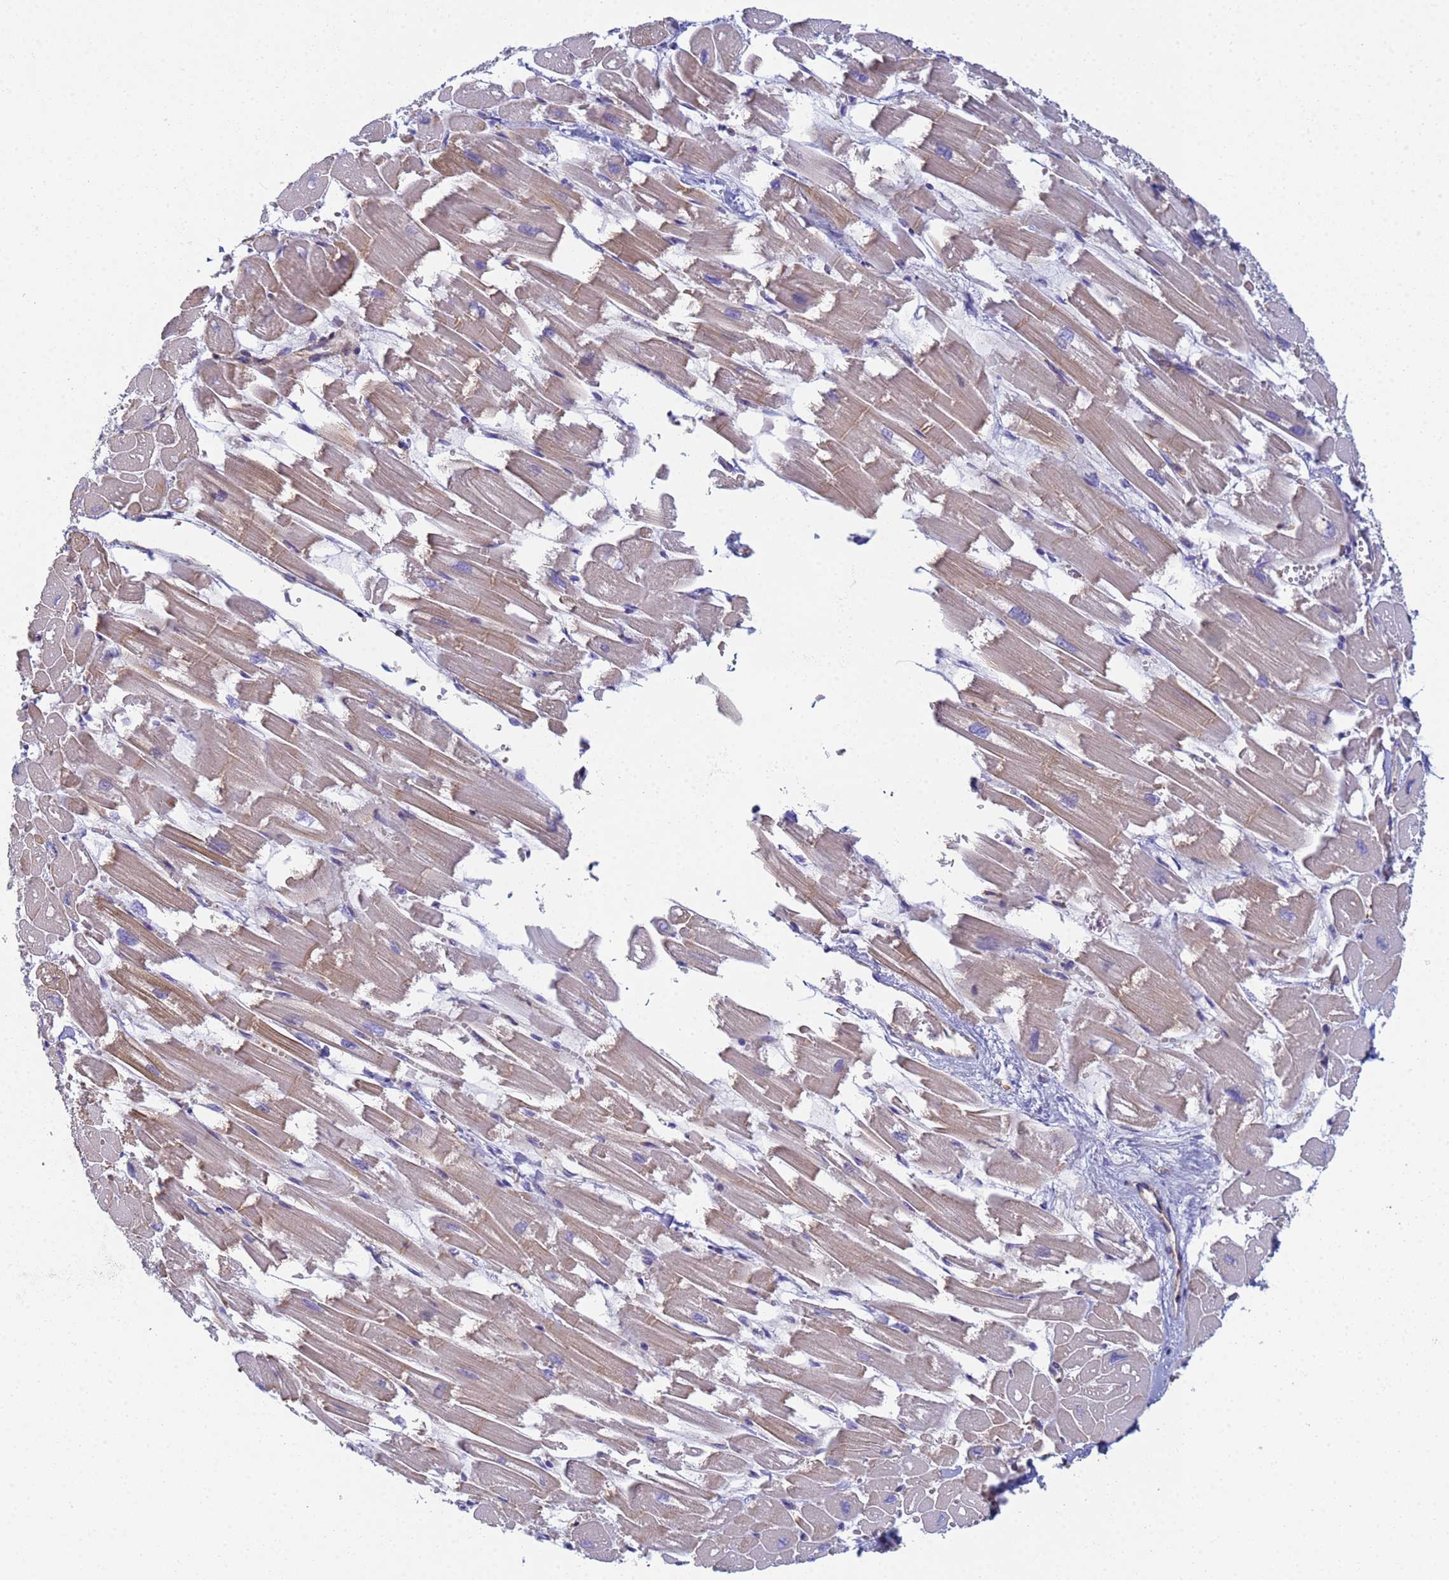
{"staining": {"intensity": "moderate", "quantity": ">75%", "location": "cytoplasmic/membranous"}, "tissue": "heart muscle", "cell_type": "Cardiomyocytes", "image_type": "normal", "snomed": [{"axis": "morphology", "description": "Normal tissue, NOS"}, {"axis": "topography", "description": "Heart"}], "caption": "High-power microscopy captured an IHC histopathology image of unremarkable heart muscle, revealing moderate cytoplasmic/membranous expression in about >75% of cardiomyocytes. (DAB (3,3'-diaminobenzidine) = brown stain, brightfield microscopy at high magnification).", "gene": "ZNG1A", "patient": {"sex": "male", "age": 54}}